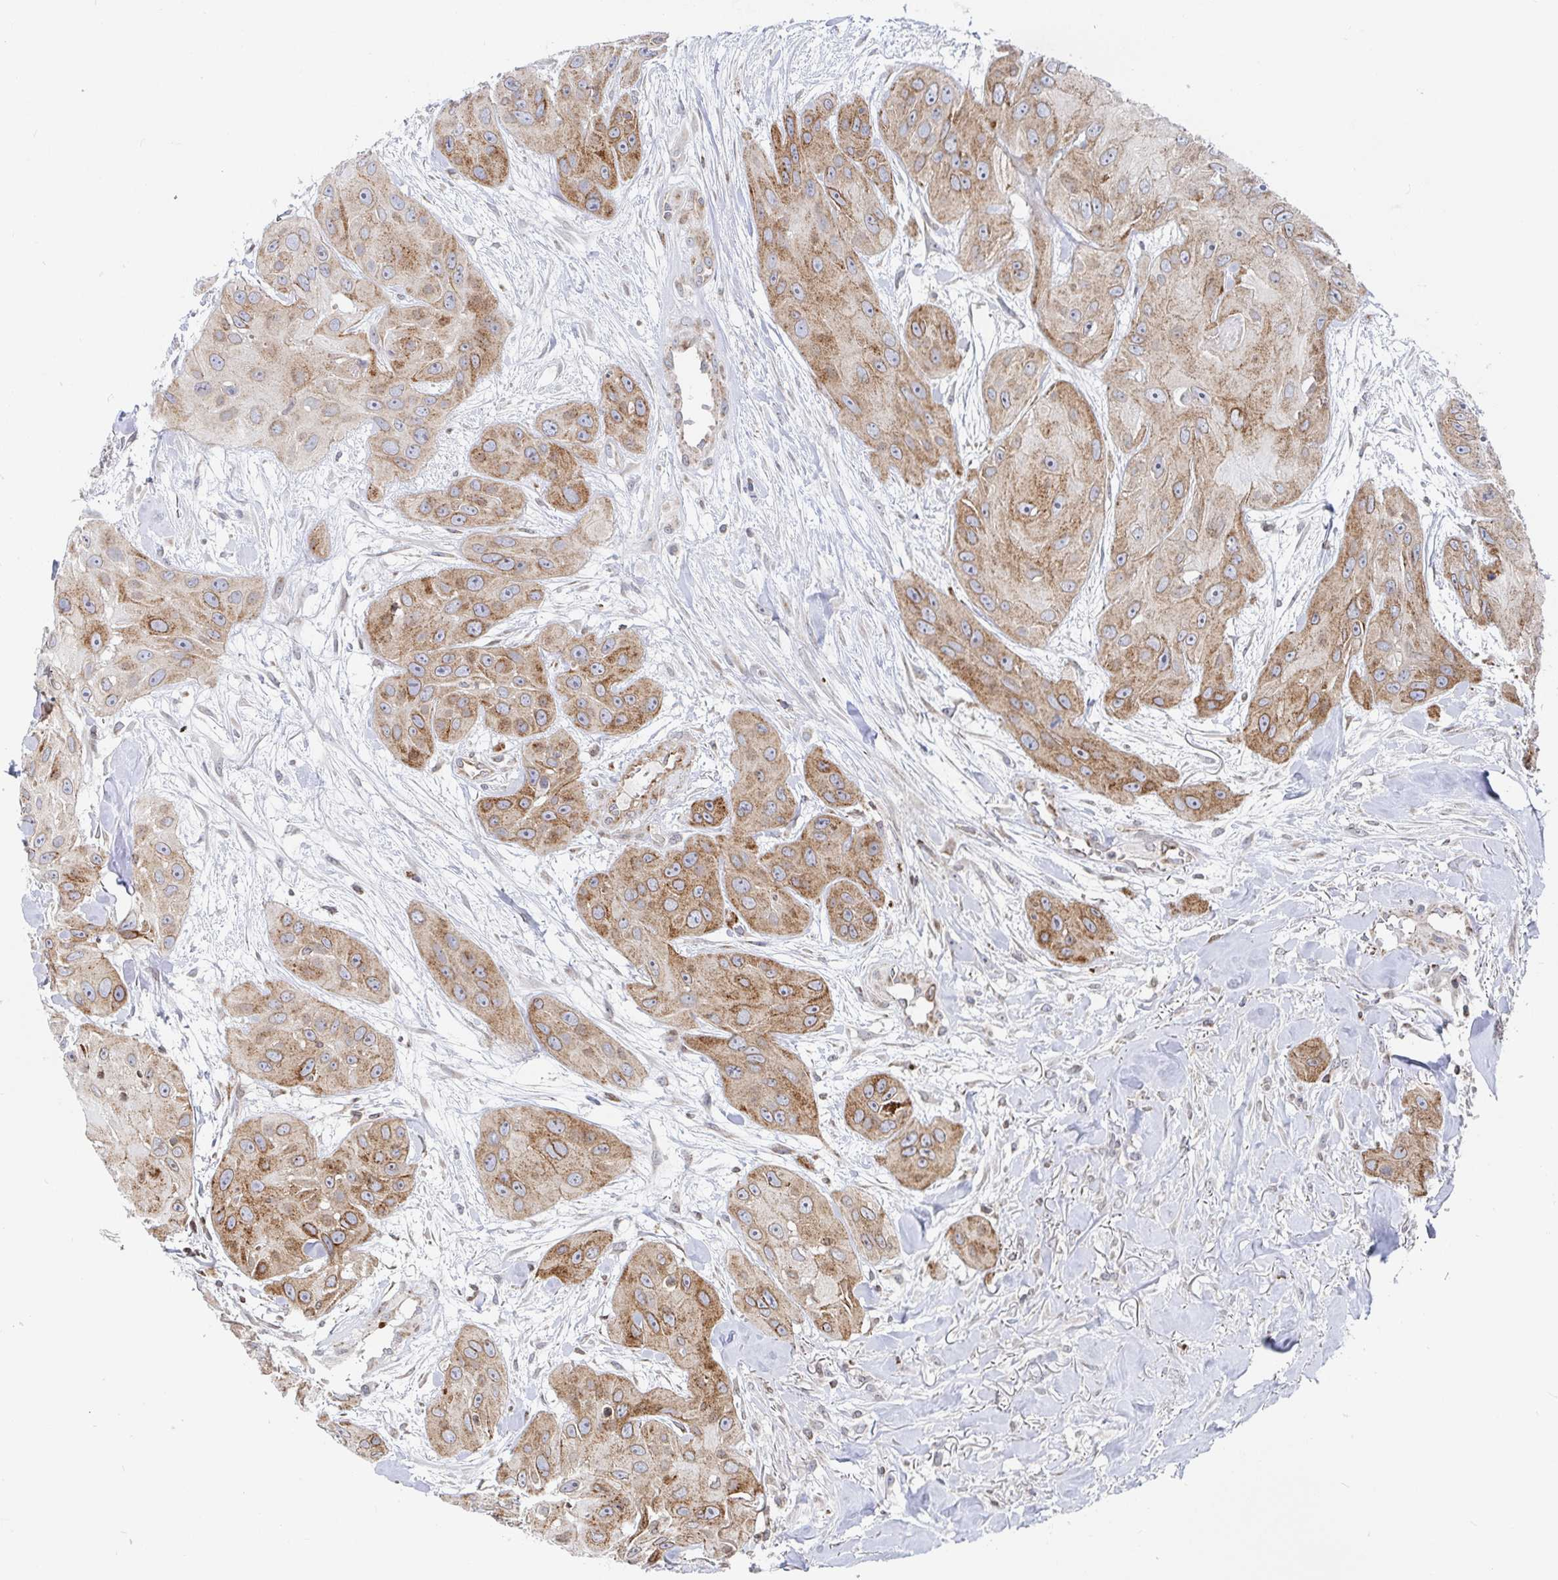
{"staining": {"intensity": "moderate", "quantity": ">75%", "location": "cytoplasmic/membranous"}, "tissue": "head and neck cancer", "cell_type": "Tumor cells", "image_type": "cancer", "snomed": [{"axis": "morphology", "description": "Squamous cell carcinoma, NOS"}, {"axis": "topography", "description": "Oral tissue"}, {"axis": "topography", "description": "Head-Neck"}], "caption": "Squamous cell carcinoma (head and neck) was stained to show a protein in brown. There is medium levels of moderate cytoplasmic/membranous expression in approximately >75% of tumor cells.", "gene": "STARD8", "patient": {"sex": "male", "age": 77}}